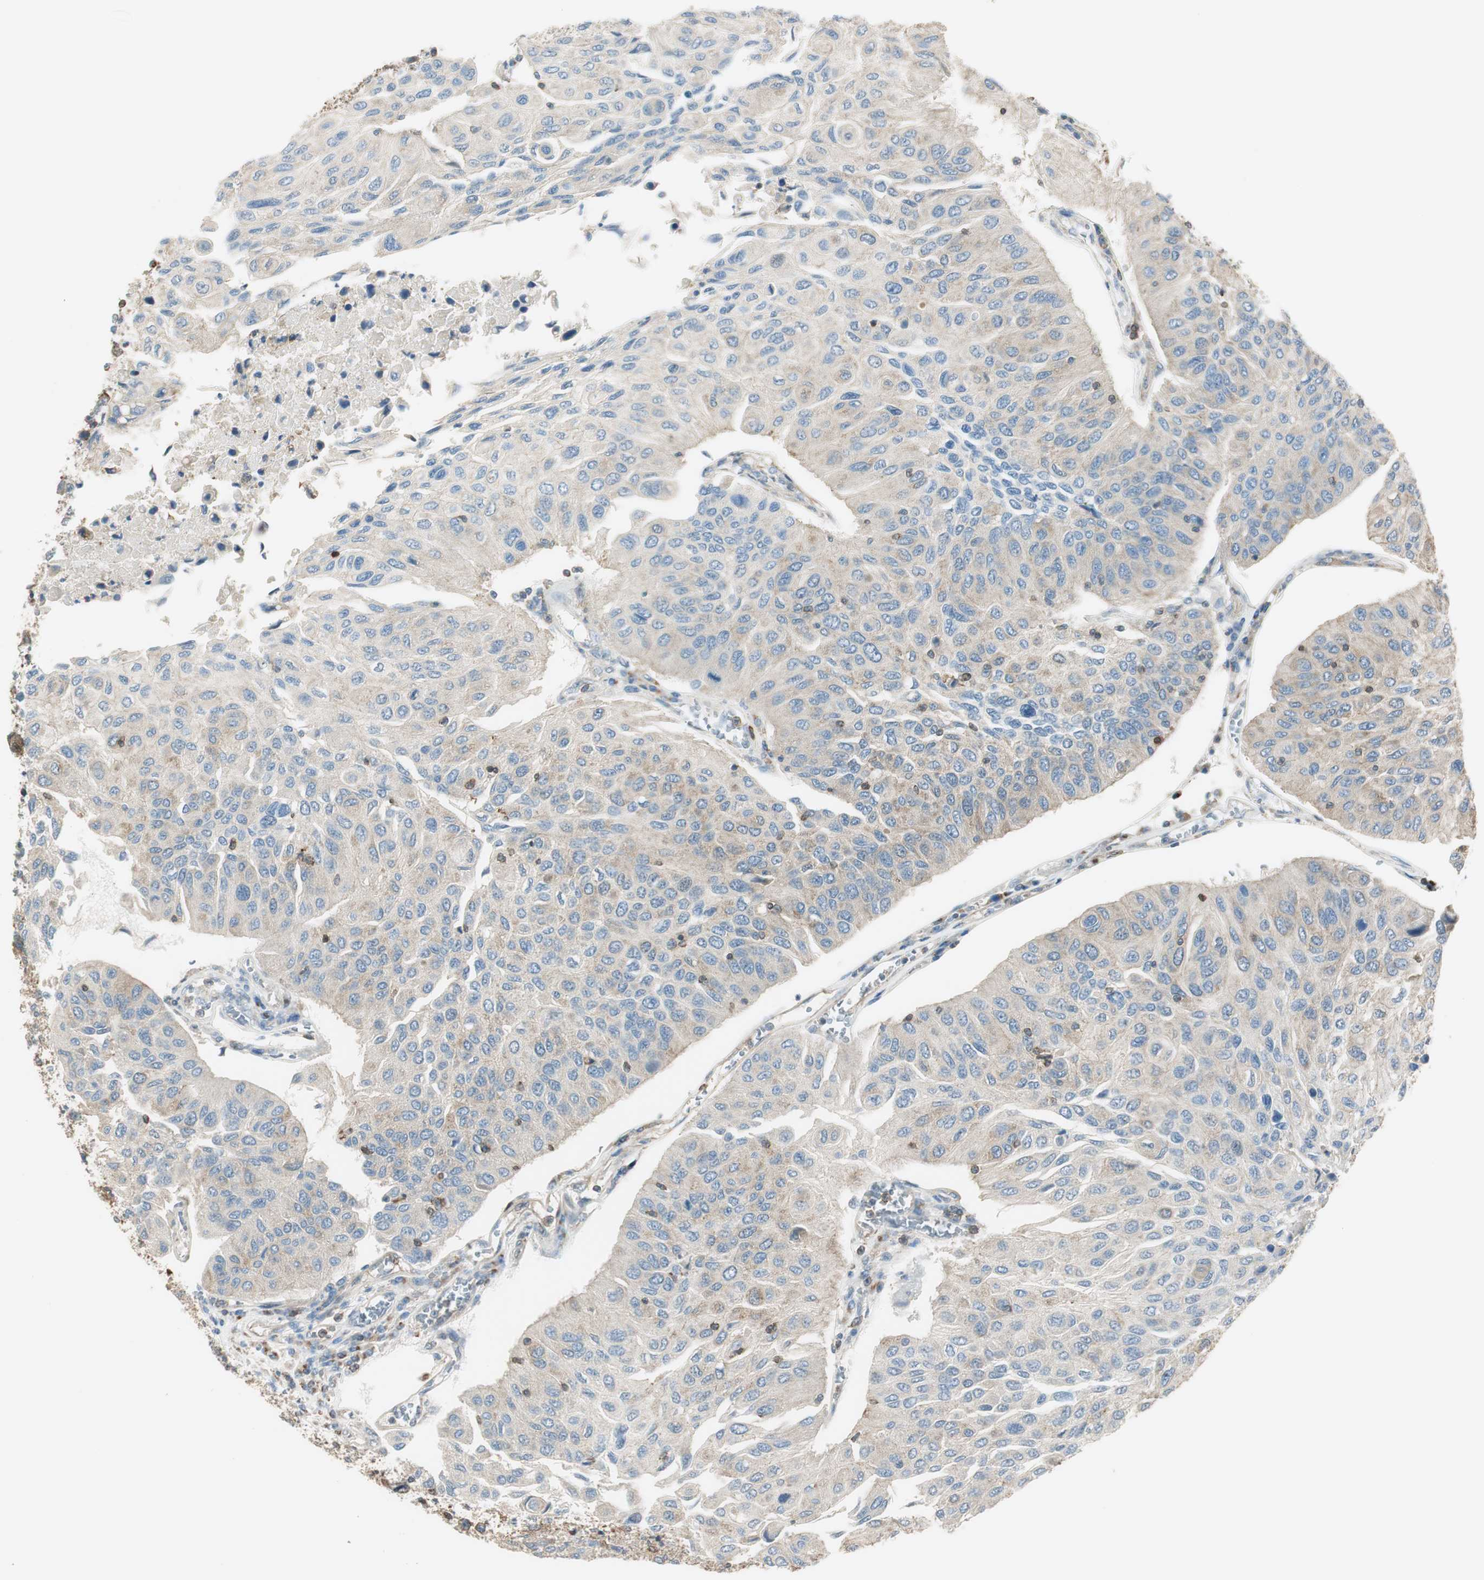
{"staining": {"intensity": "weak", "quantity": "25%-75%", "location": "cytoplasmic/membranous"}, "tissue": "urothelial cancer", "cell_type": "Tumor cells", "image_type": "cancer", "snomed": [{"axis": "morphology", "description": "Urothelial carcinoma, High grade"}, {"axis": "topography", "description": "Urinary bladder"}], "caption": "There is low levels of weak cytoplasmic/membranous expression in tumor cells of urothelial cancer, as demonstrated by immunohistochemical staining (brown color).", "gene": "PI4K2B", "patient": {"sex": "male", "age": 66}}